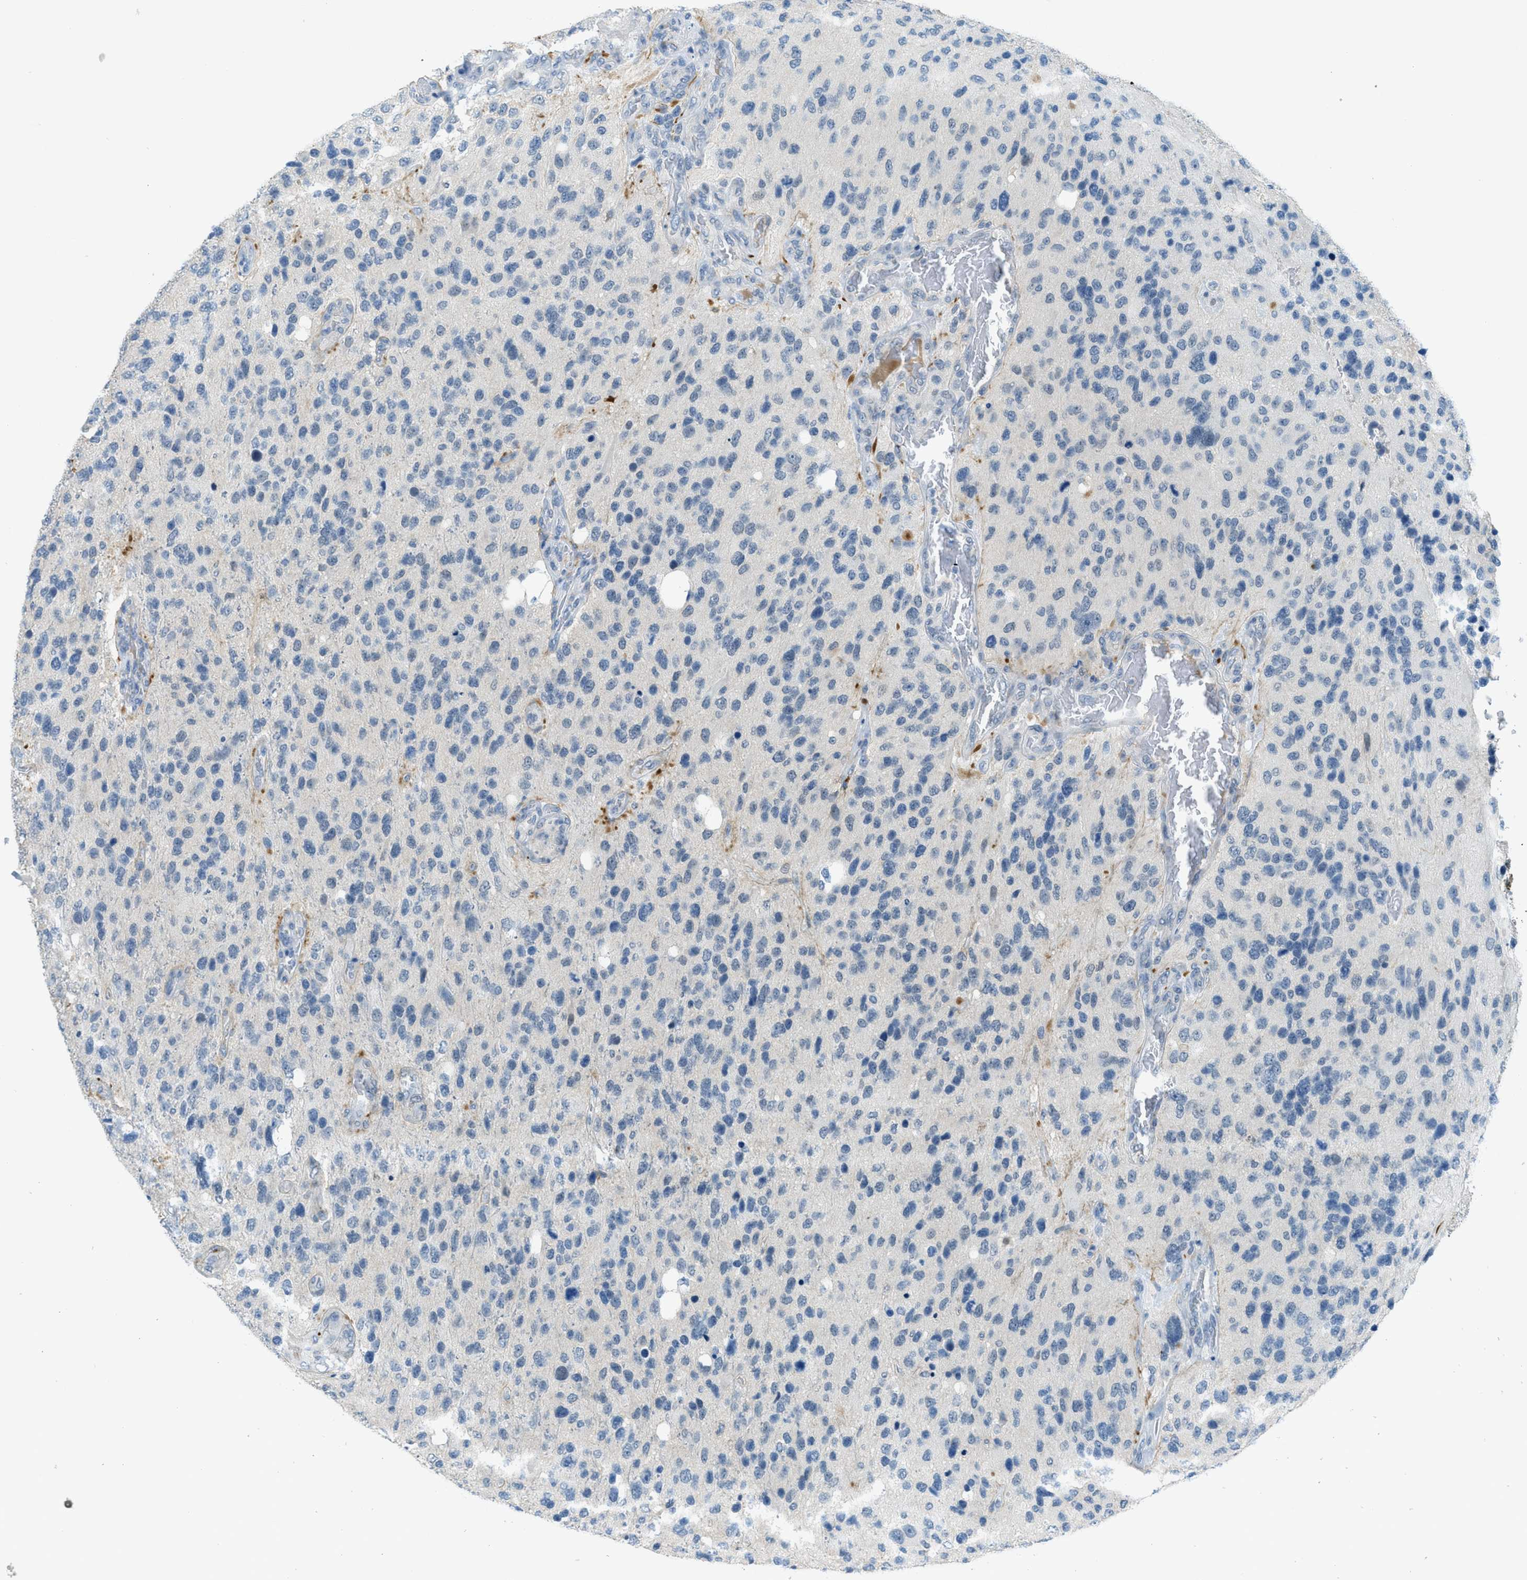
{"staining": {"intensity": "negative", "quantity": "none", "location": "none"}, "tissue": "glioma", "cell_type": "Tumor cells", "image_type": "cancer", "snomed": [{"axis": "morphology", "description": "Glioma, malignant, High grade"}, {"axis": "topography", "description": "Brain"}], "caption": "The image demonstrates no staining of tumor cells in glioma.", "gene": "KLHL8", "patient": {"sex": "female", "age": 58}}